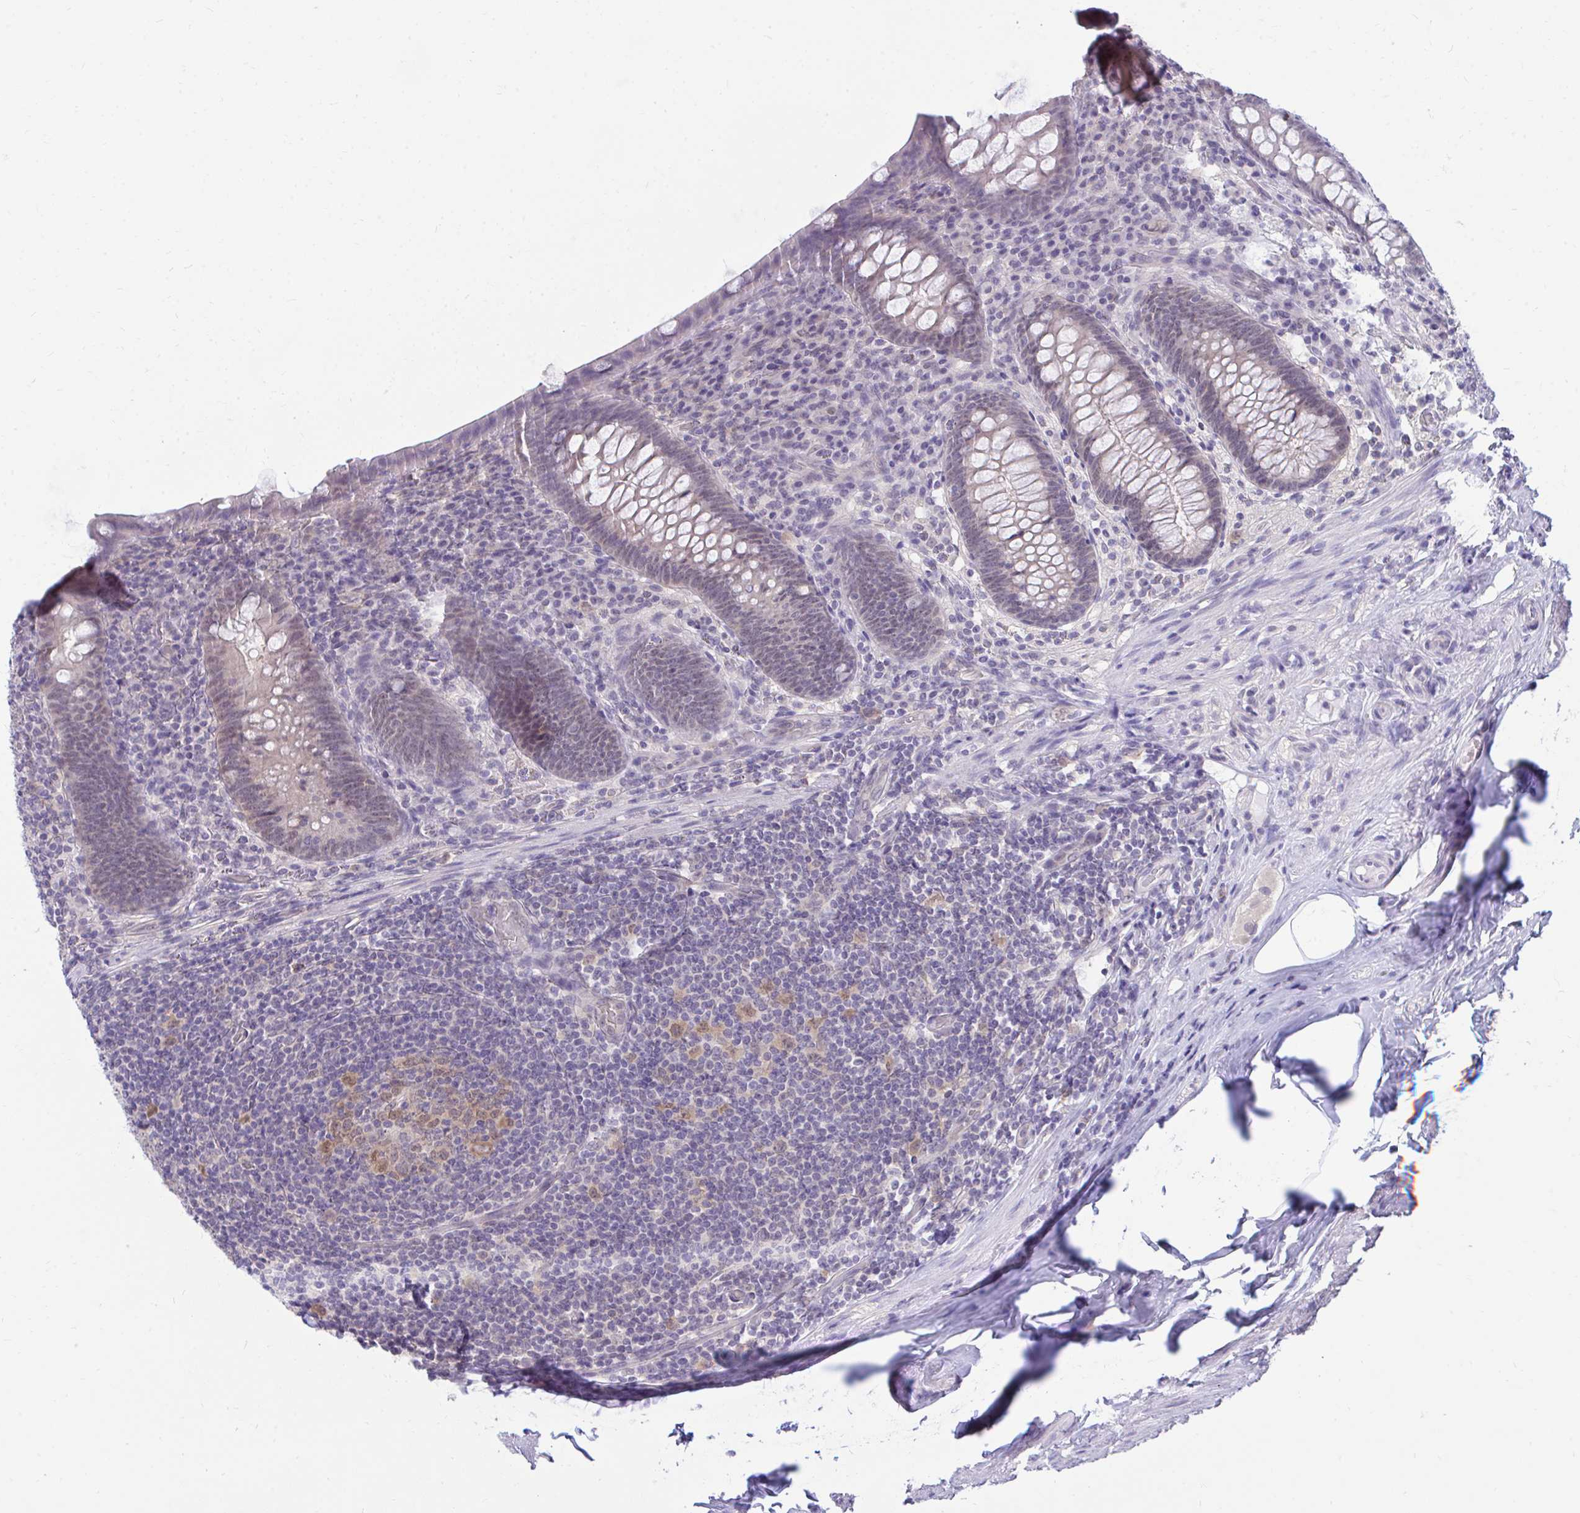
{"staining": {"intensity": "weak", "quantity": "<25%", "location": "nuclear"}, "tissue": "appendix", "cell_type": "Glandular cells", "image_type": "normal", "snomed": [{"axis": "morphology", "description": "Normal tissue, NOS"}, {"axis": "topography", "description": "Appendix"}], "caption": "The IHC micrograph has no significant positivity in glandular cells of appendix.", "gene": "CSE1L", "patient": {"sex": "male", "age": 71}}